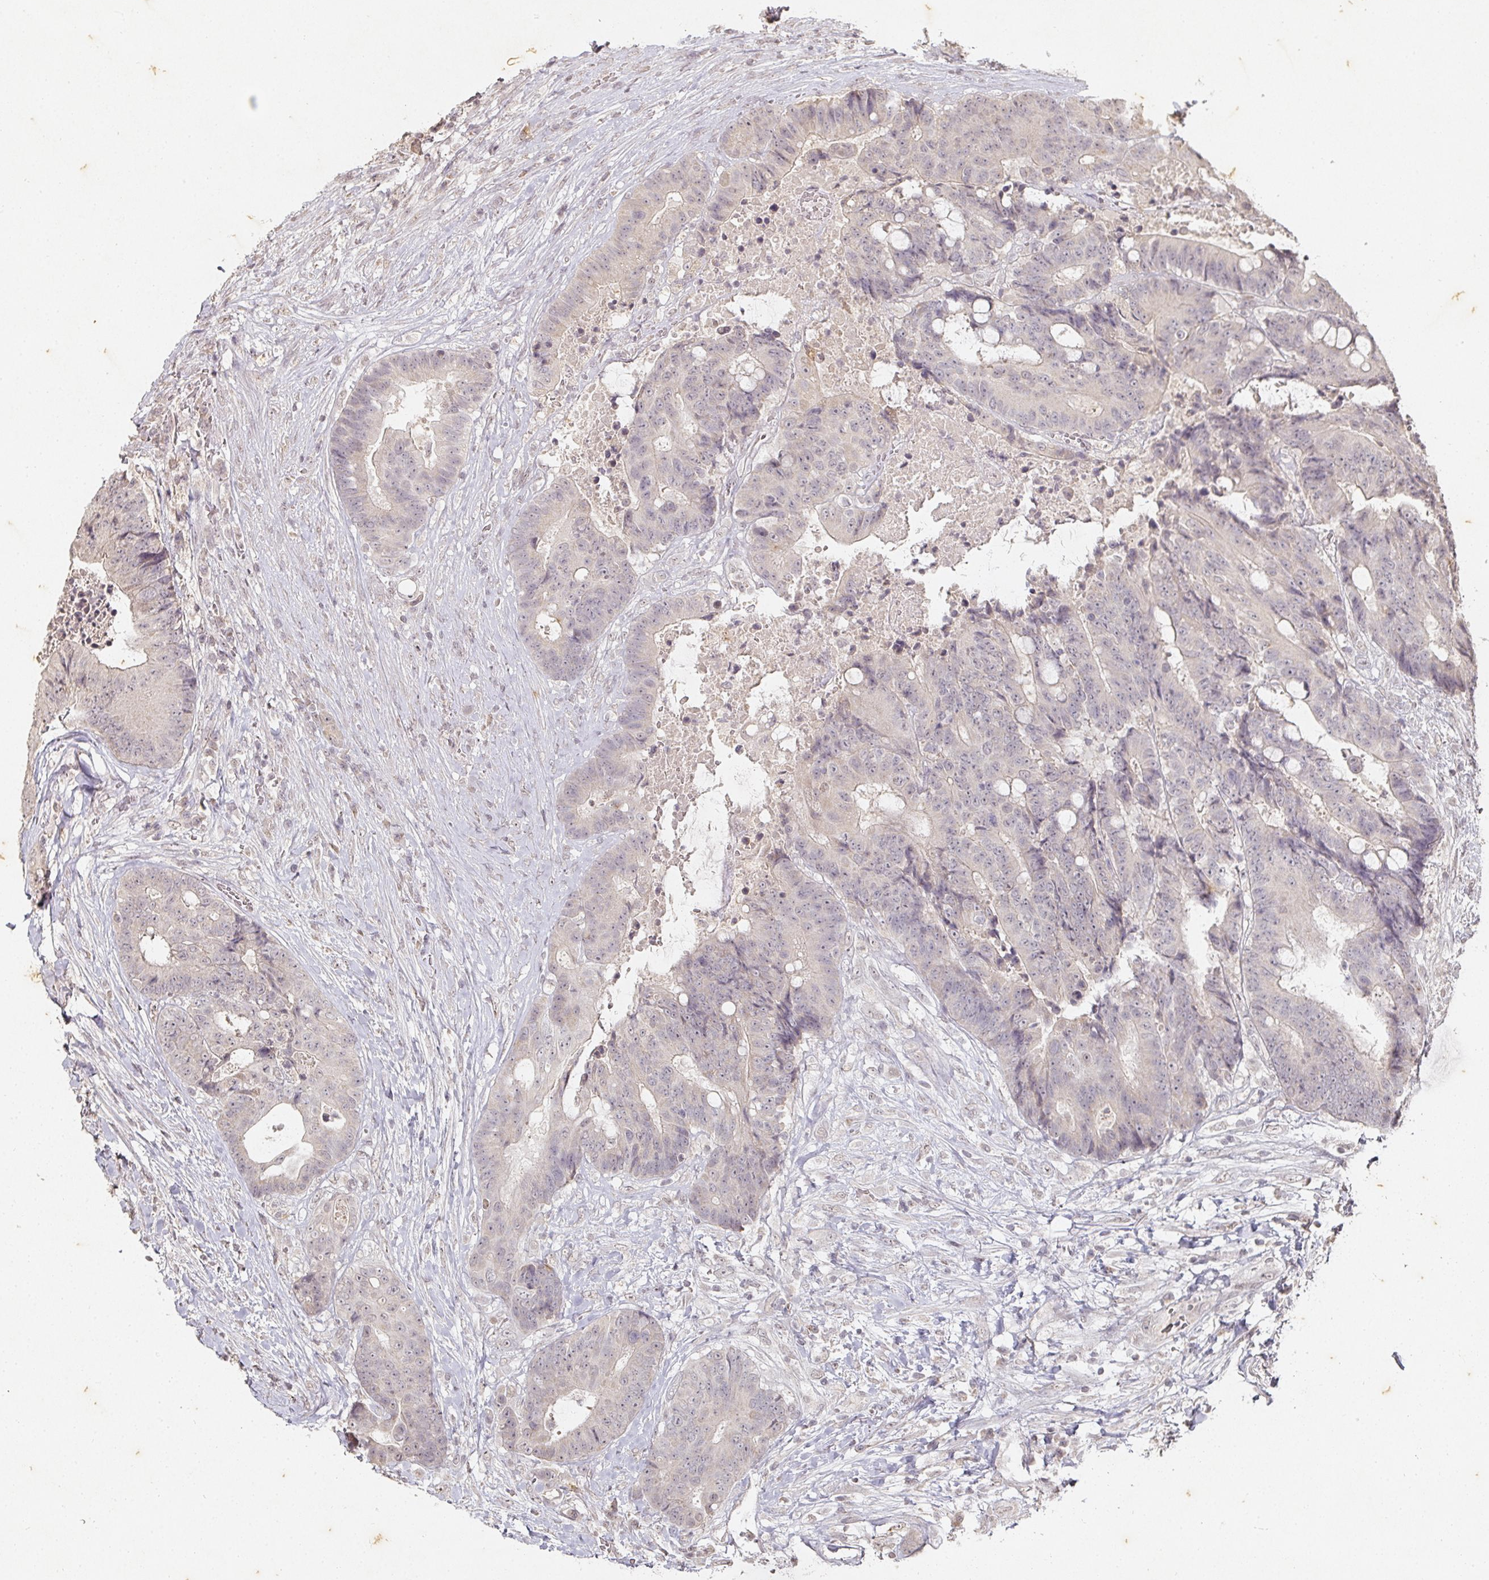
{"staining": {"intensity": "negative", "quantity": "none", "location": "none"}, "tissue": "colorectal cancer", "cell_type": "Tumor cells", "image_type": "cancer", "snomed": [{"axis": "morphology", "description": "Adenocarcinoma, NOS"}, {"axis": "topography", "description": "Rectum"}], "caption": "Adenocarcinoma (colorectal) was stained to show a protein in brown. There is no significant expression in tumor cells. Nuclei are stained in blue.", "gene": "CAPN5", "patient": {"sex": "male", "age": 69}}